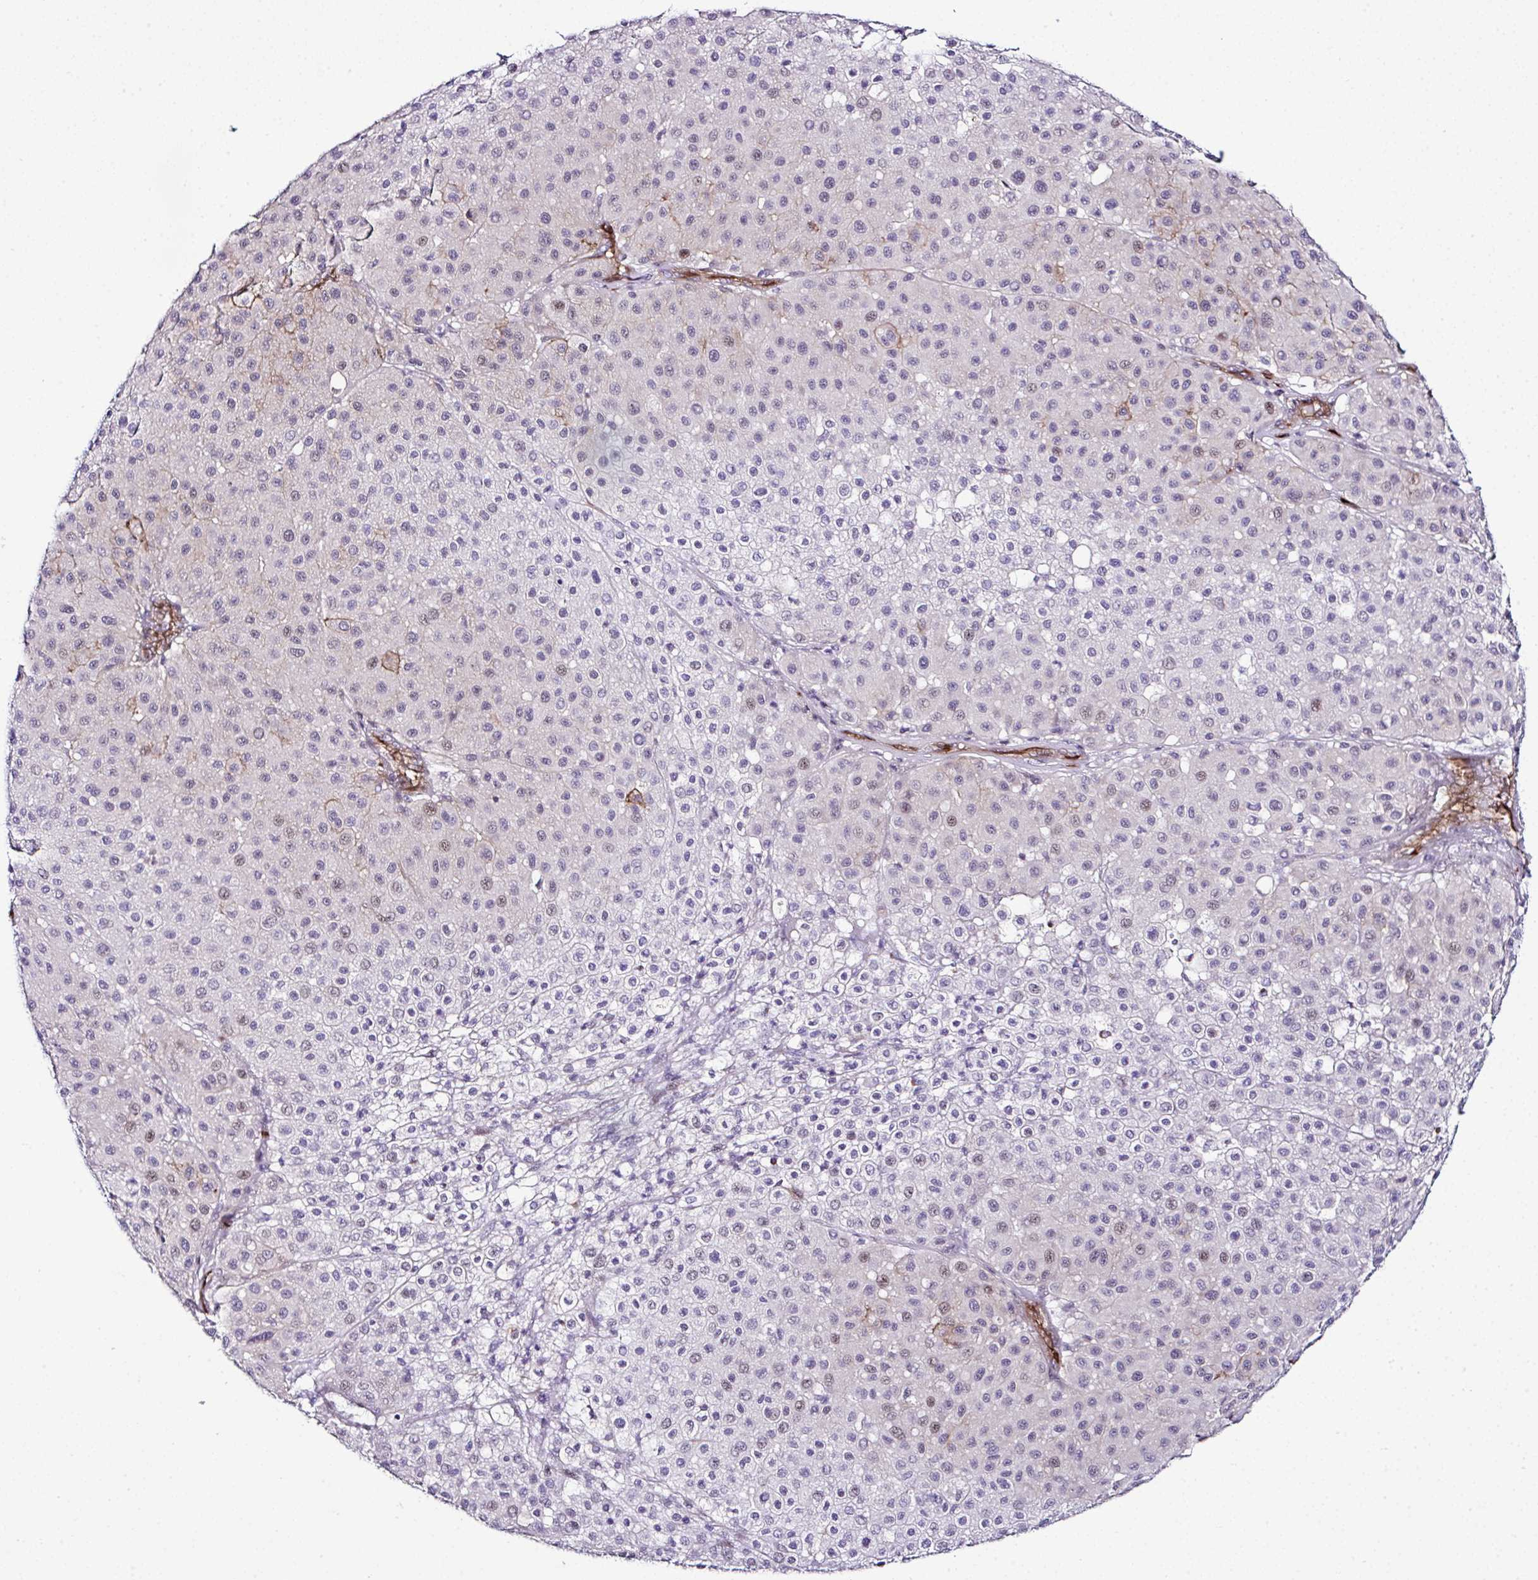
{"staining": {"intensity": "moderate", "quantity": "<25%", "location": "cytoplasmic/membranous,nuclear"}, "tissue": "melanoma", "cell_type": "Tumor cells", "image_type": "cancer", "snomed": [{"axis": "morphology", "description": "Malignant melanoma, Metastatic site"}, {"axis": "topography", "description": "Smooth muscle"}], "caption": "The micrograph reveals staining of malignant melanoma (metastatic site), revealing moderate cytoplasmic/membranous and nuclear protein expression (brown color) within tumor cells.", "gene": "FBXO34", "patient": {"sex": "male", "age": 41}}